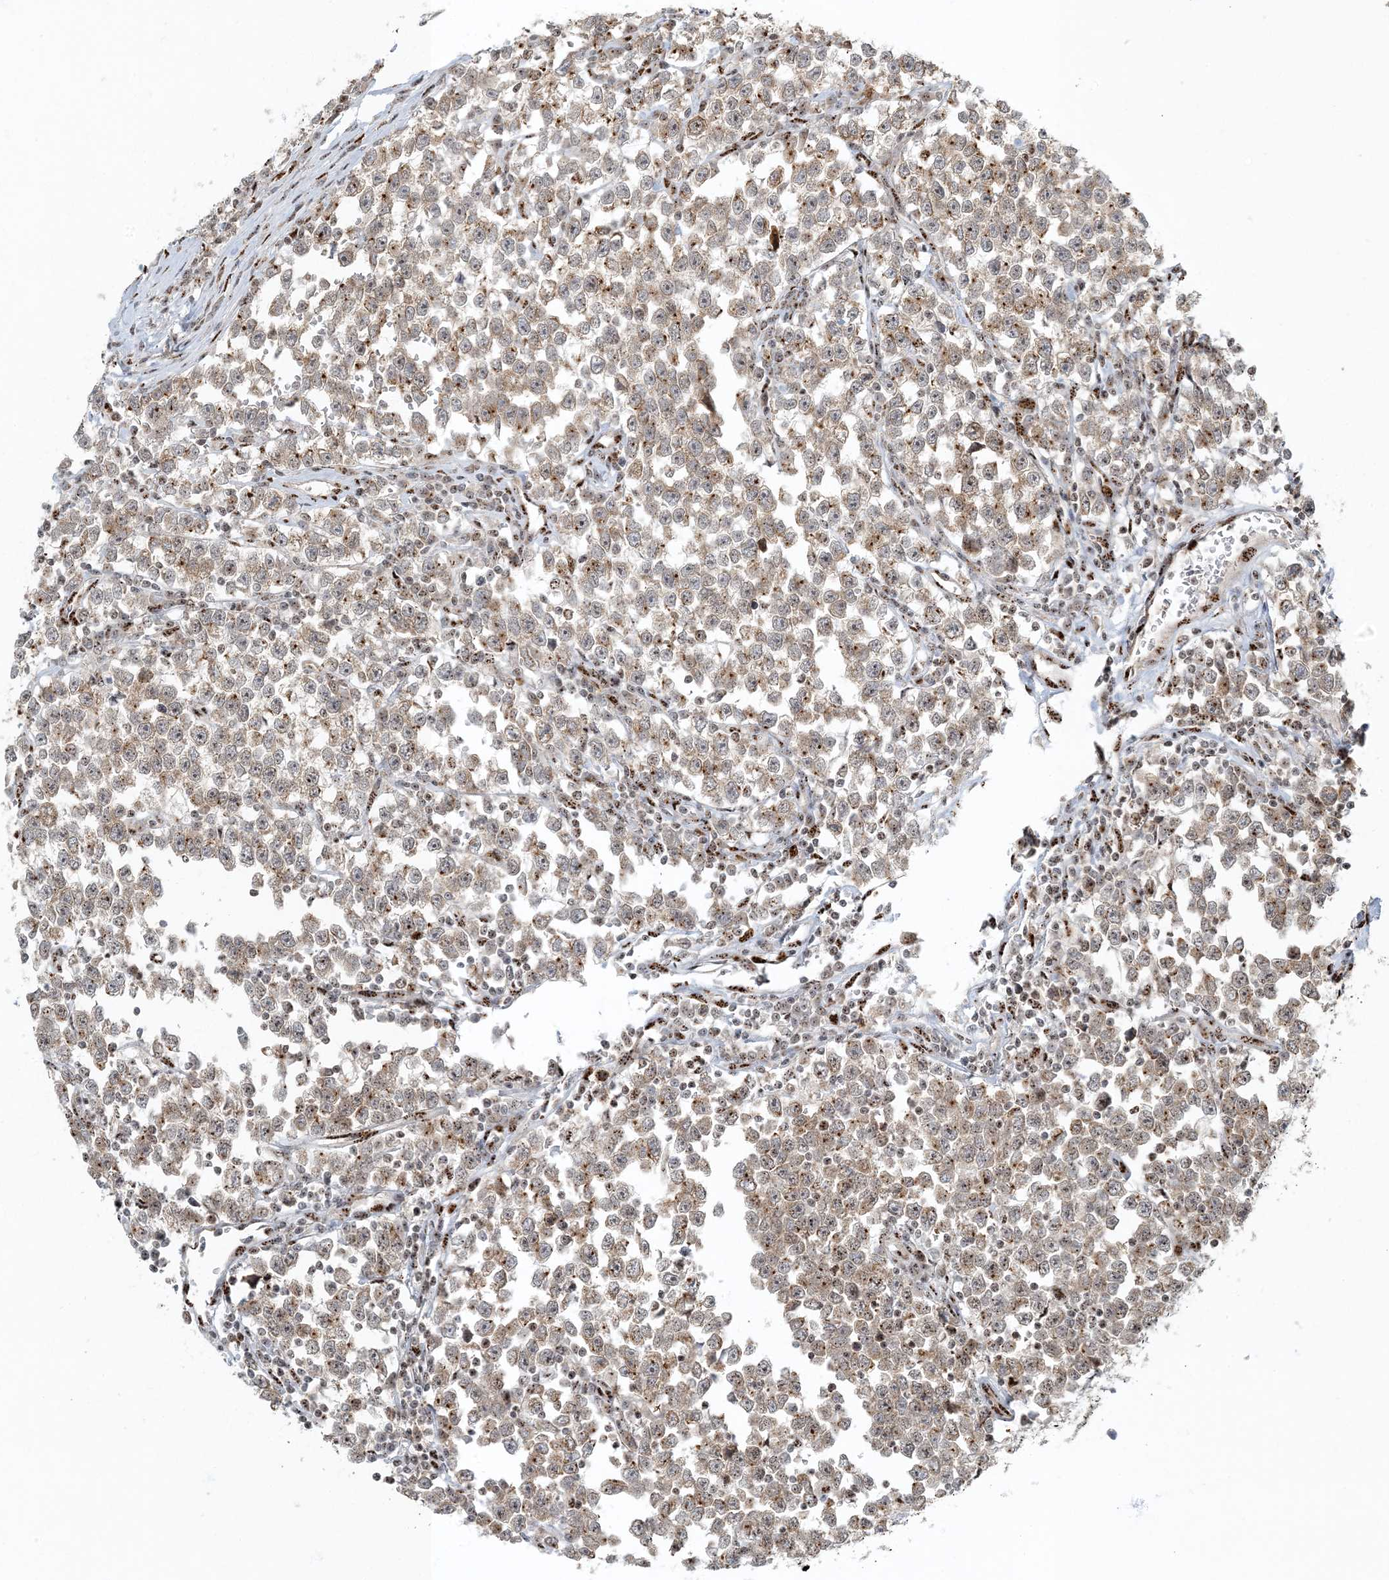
{"staining": {"intensity": "moderate", "quantity": ">75%", "location": "cytoplasmic/membranous"}, "tissue": "testis cancer", "cell_type": "Tumor cells", "image_type": "cancer", "snomed": [{"axis": "morphology", "description": "Normal tissue, NOS"}, {"axis": "morphology", "description": "Seminoma, NOS"}, {"axis": "topography", "description": "Testis"}], "caption": "The micrograph exhibits staining of testis cancer (seminoma), revealing moderate cytoplasmic/membranous protein staining (brown color) within tumor cells.", "gene": "MBD1", "patient": {"sex": "male", "age": 43}}